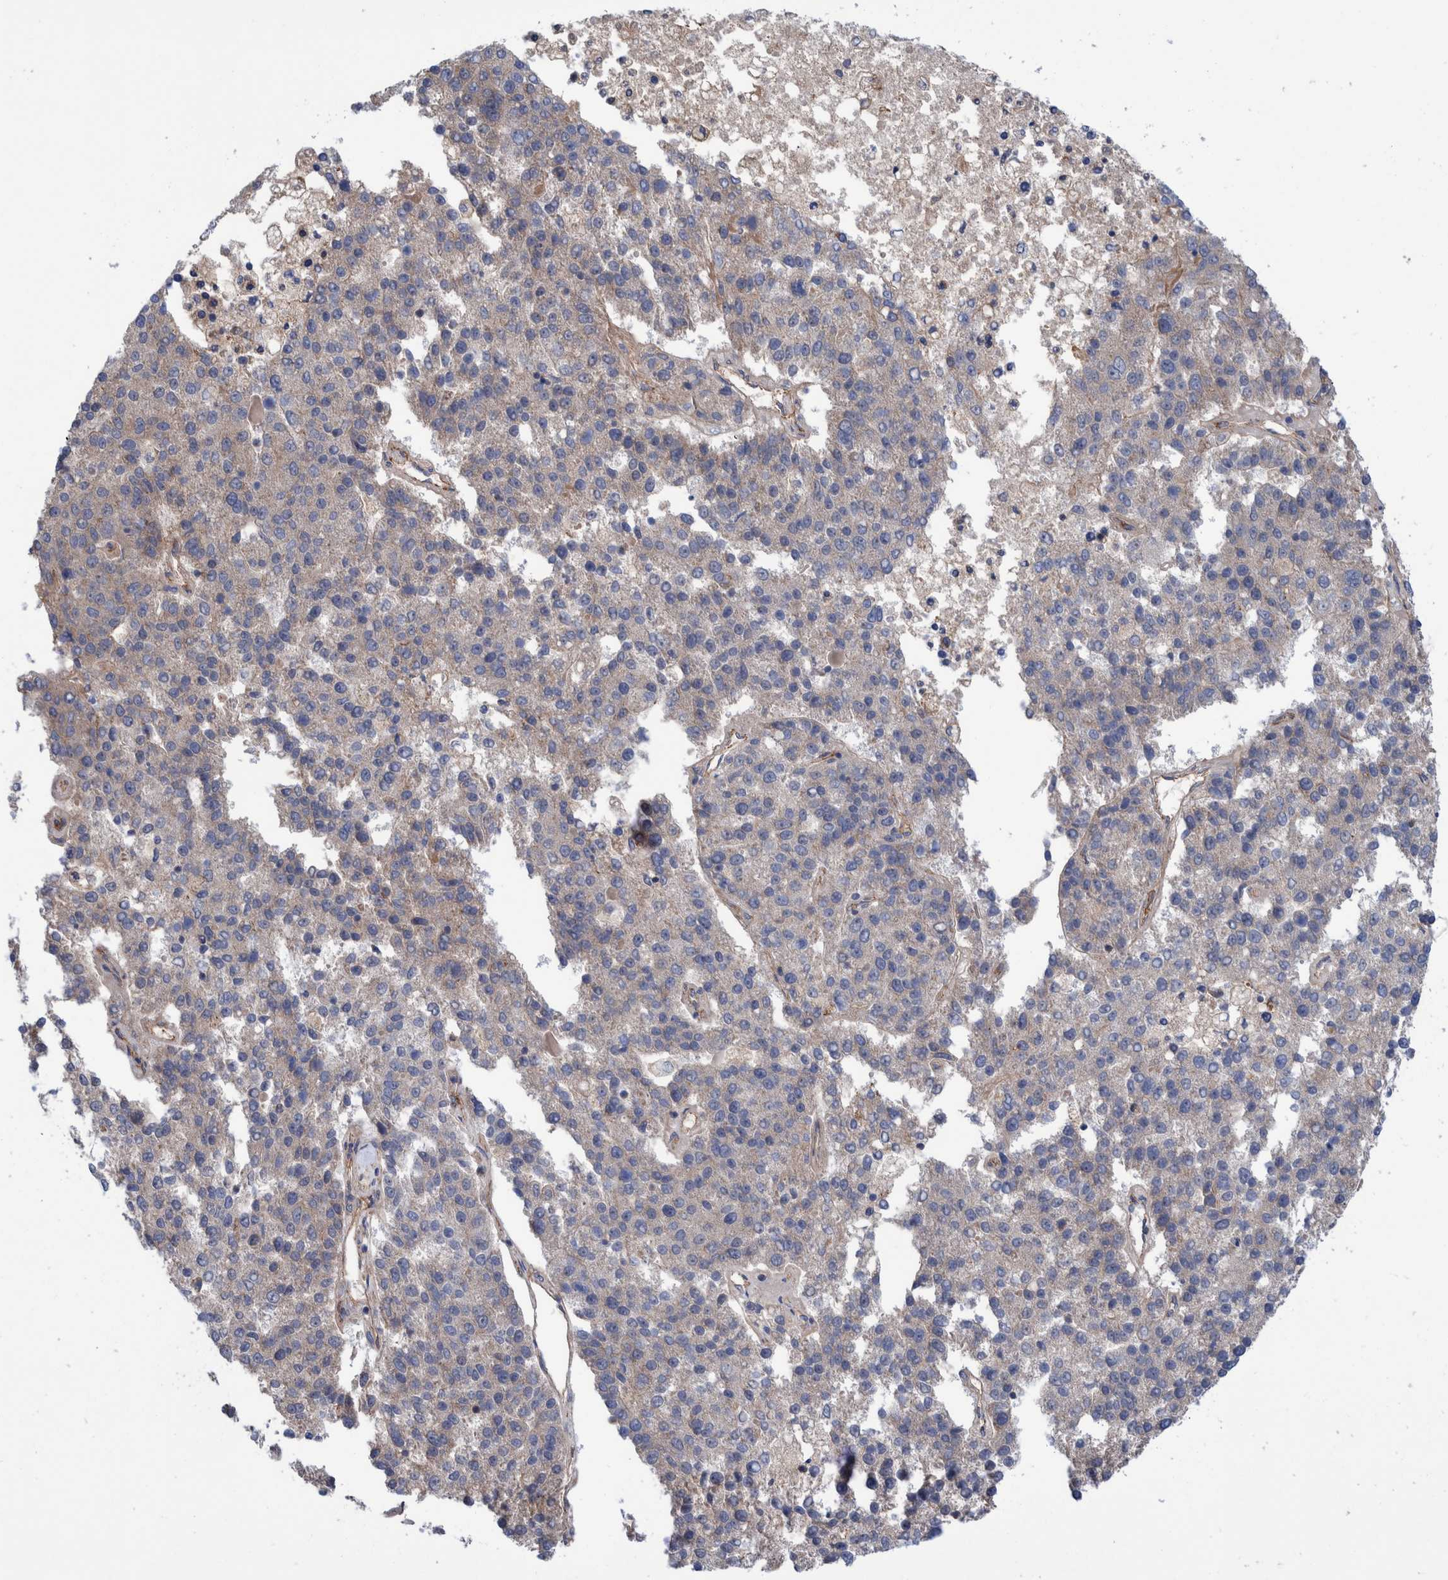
{"staining": {"intensity": "negative", "quantity": "none", "location": "none"}, "tissue": "pancreatic cancer", "cell_type": "Tumor cells", "image_type": "cancer", "snomed": [{"axis": "morphology", "description": "Adenocarcinoma, NOS"}, {"axis": "topography", "description": "Pancreas"}], "caption": "A photomicrograph of adenocarcinoma (pancreatic) stained for a protein reveals no brown staining in tumor cells. The staining is performed using DAB brown chromogen with nuclei counter-stained in using hematoxylin.", "gene": "SLC25A10", "patient": {"sex": "female", "age": 61}}